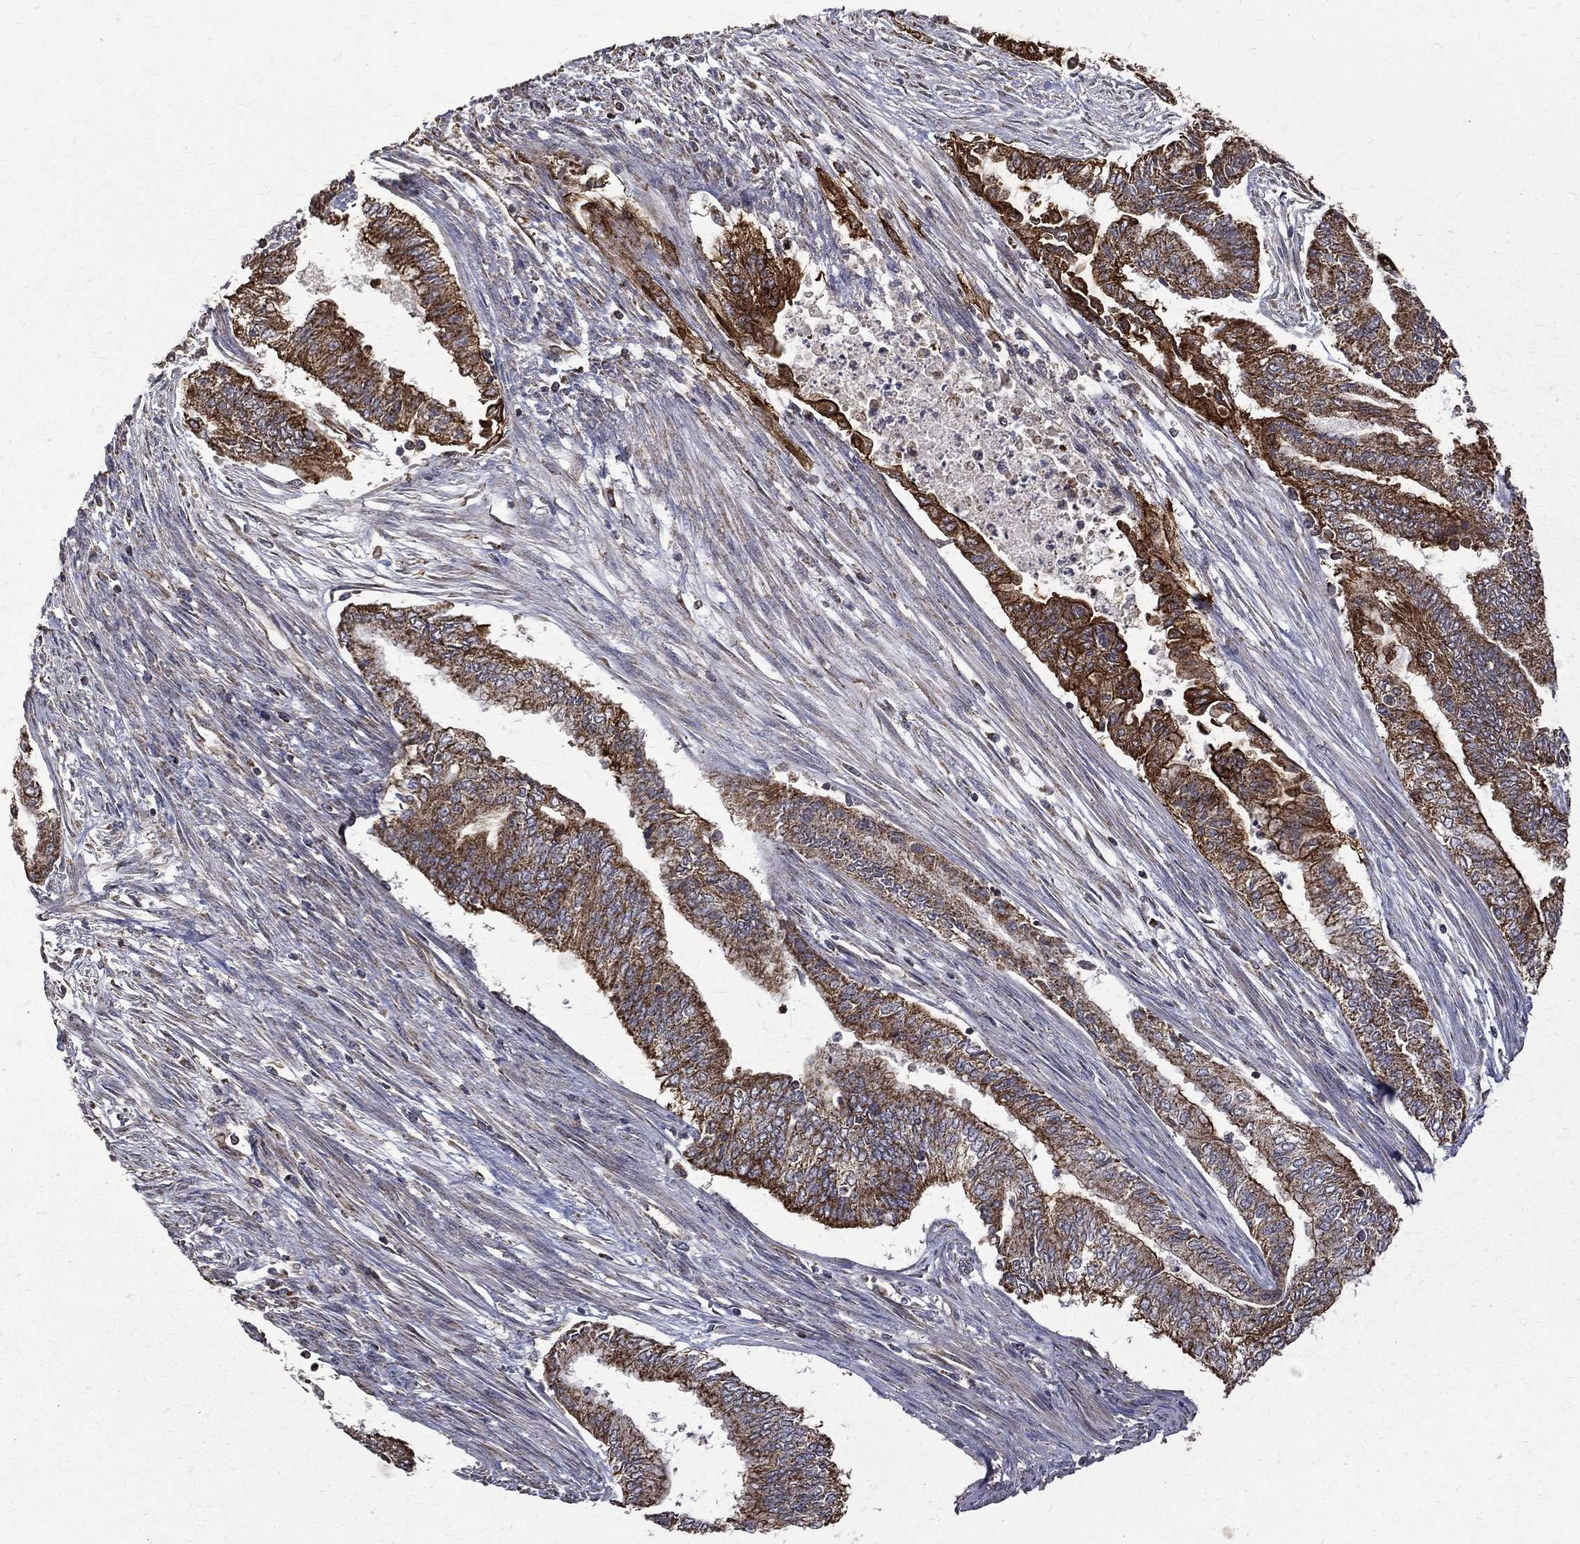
{"staining": {"intensity": "strong", "quantity": ">75%", "location": "cytoplasmic/membranous"}, "tissue": "endometrial cancer", "cell_type": "Tumor cells", "image_type": "cancer", "snomed": [{"axis": "morphology", "description": "Adenocarcinoma, NOS"}, {"axis": "topography", "description": "Endometrium"}], "caption": "A high amount of strong cytoplasmic/membranous expression is present in approximately >75% of tumor cells in endometrial cancer tissue. (IHC, brightfield microscopy, high magnification).", "gene": "RPGR", "patient": {"sex": "female", "age": 65}}